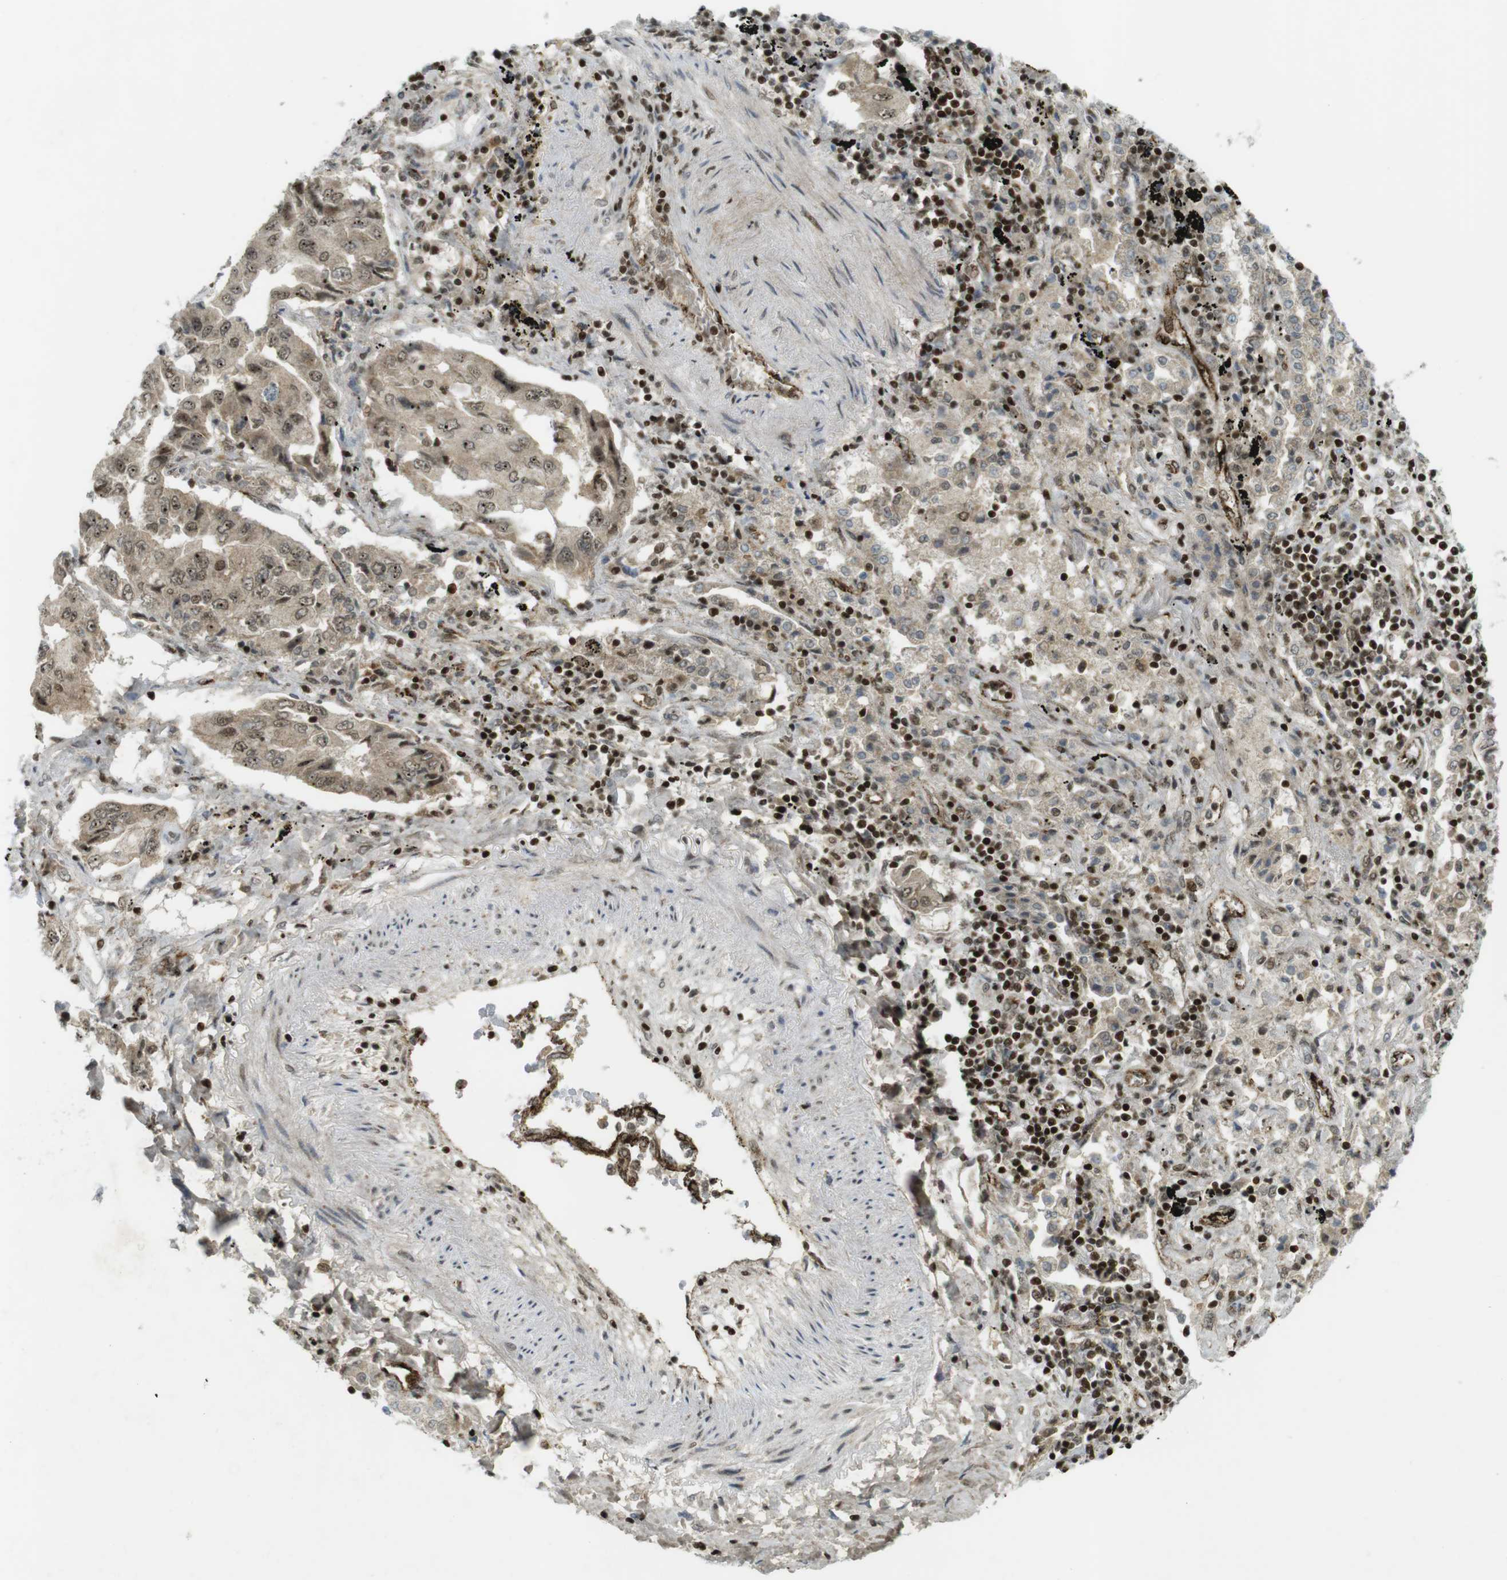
{"staining": {"intensity": "moderate", "quantity": "25%-75%", "location": "cytoplasmic/membranous,nuclear"}, "tissue": "lung cancer", "cell_type": "Tumor cells", "image_type": "cancer", "snomed": [{"axis": "morphology", "description": "Adenocarcinoma, NOS"}, {"axis": "topography", "description": "Lung"}], "caption": "Human lung cancer (adenocarcinoma) stained with a brown dye exhibits moderate cytoplasmic/membranous and nuclear positive staining in about 25%-75% of tumor cells.", "gene": "PPP1R13B", "patient": {"sex": "female", "age": 65}}